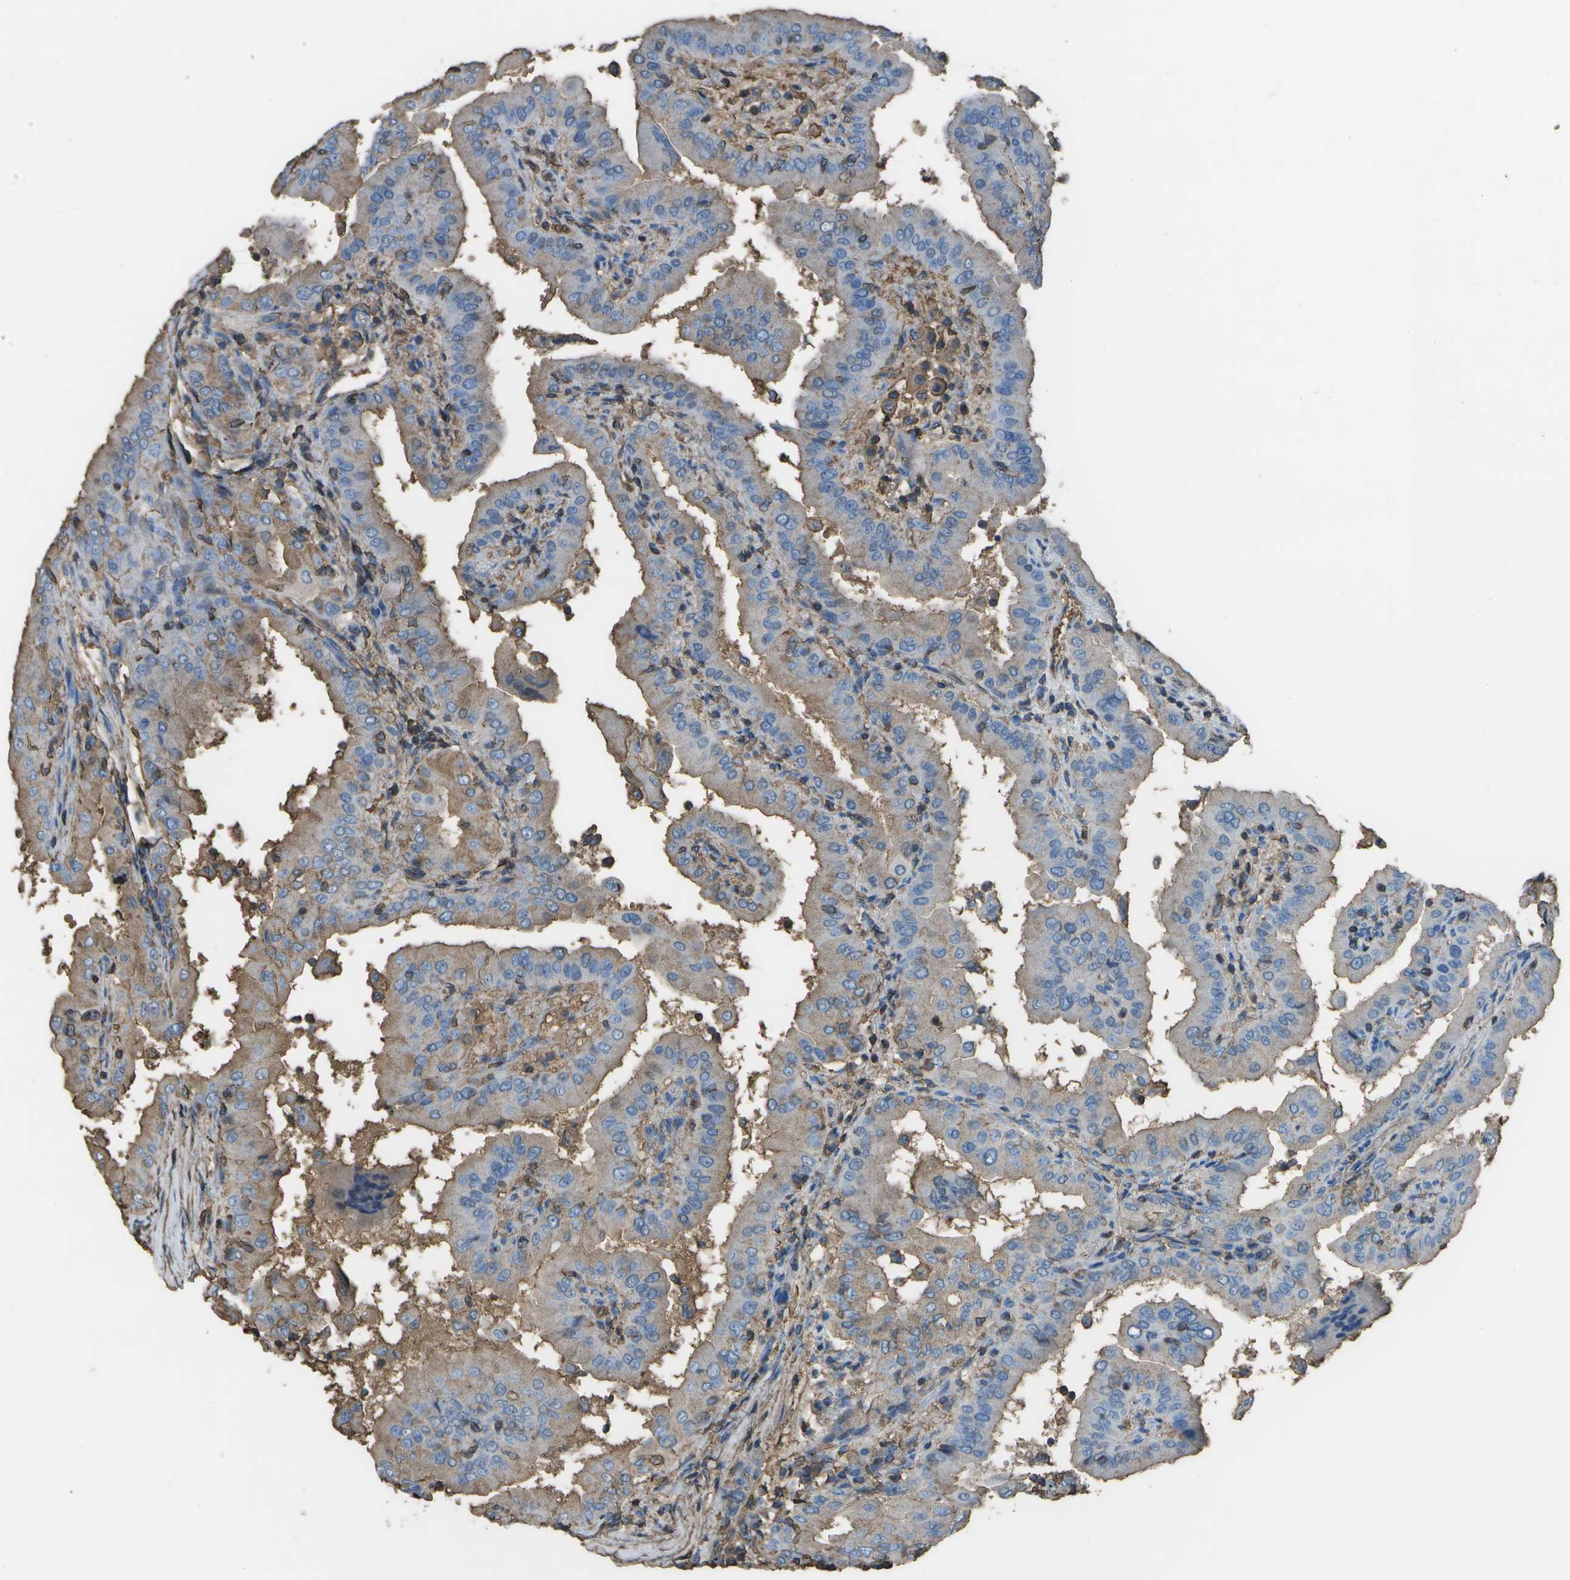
{"staining": {"intensity": "weak", "quantity": "25%-75%", "location": "cytoplasmic/membranous"}, "tissue": "thyroid cancer", "cell_type": "Tumor cells", "image_type": "cancer", "snomed": [{"axis": "morphology", "description": "Papillary adenocarcinoma, NOS"}, {"axis": "topography", "description": "Thyroid gland"}], "caption": "Brown immunohistochemical staining in human thyroid cancer reveals weak cytoplasmic/membranous staining in about 25%-75% of tumor cells.", "gene": "CYP4F11", "patient": {"sex": "male", "age": 33}}